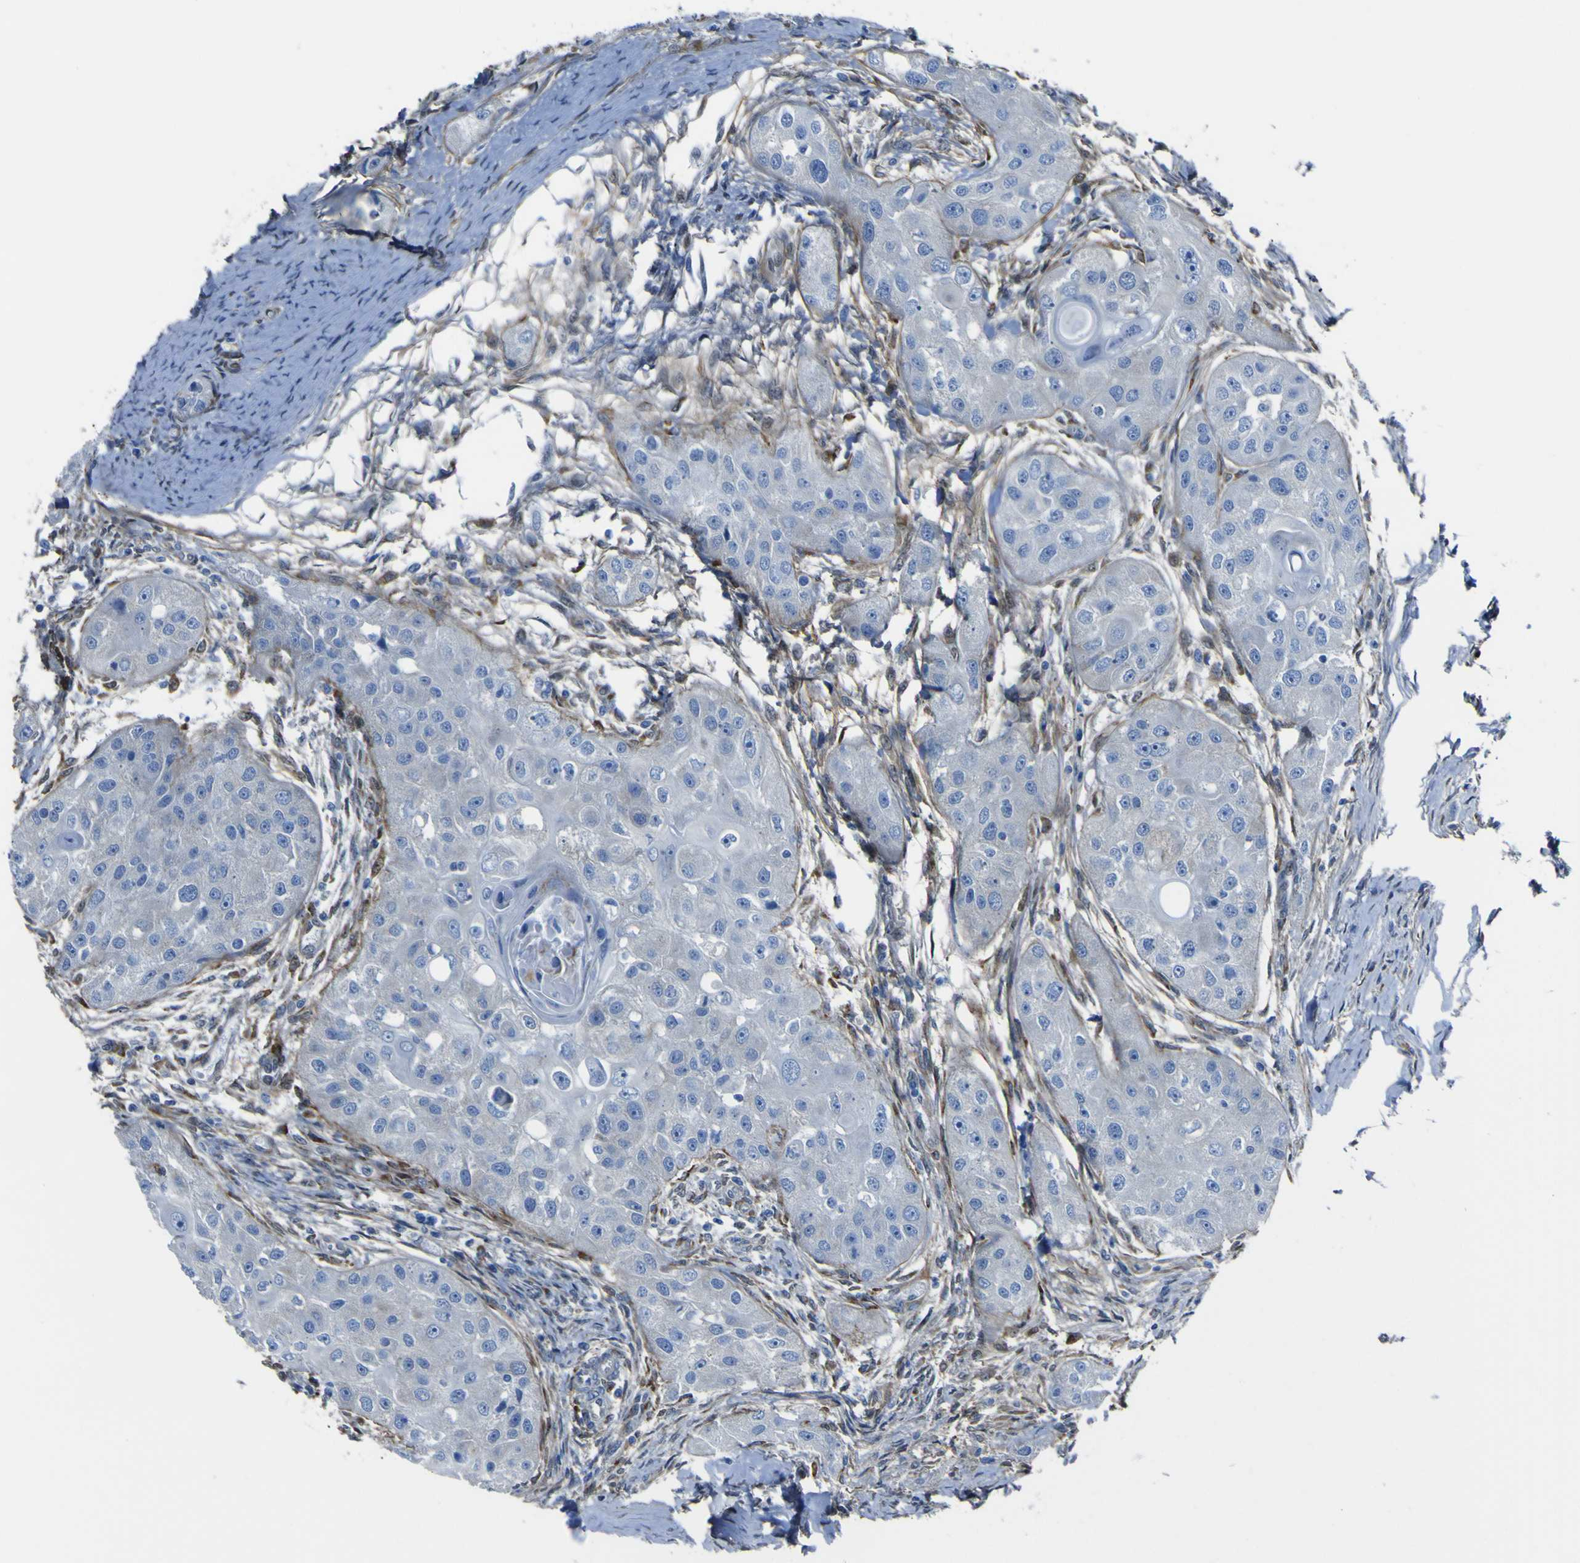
{"staining": {"intensity": "negative", "quantity": "none", "location": "none"}, "tissue": "head and neck cancer", "cell_type": "Tumor cells", "image_type": "cancer", "snomed": [{"axis": "morphology", "description": "Normal tissue, NOS"}, {"axis": "morphology", "description": "Squamous cell carcinoma, NOS"}, {"axis": "topography", "description": "Skeletal muscle"}, {"axis": "topography", "description": "Head-Neck"}], "caption": "Immunohistochemistry image of neoplastic tissue: human squamous cell carcinoma (head and neck) stained with DAB (3,3'-diaminobenzidine) demonstrates no significant protein staining in tumor cells.", "gene": "LRRN1", "patient": {"sex": "male", "age": 51}}